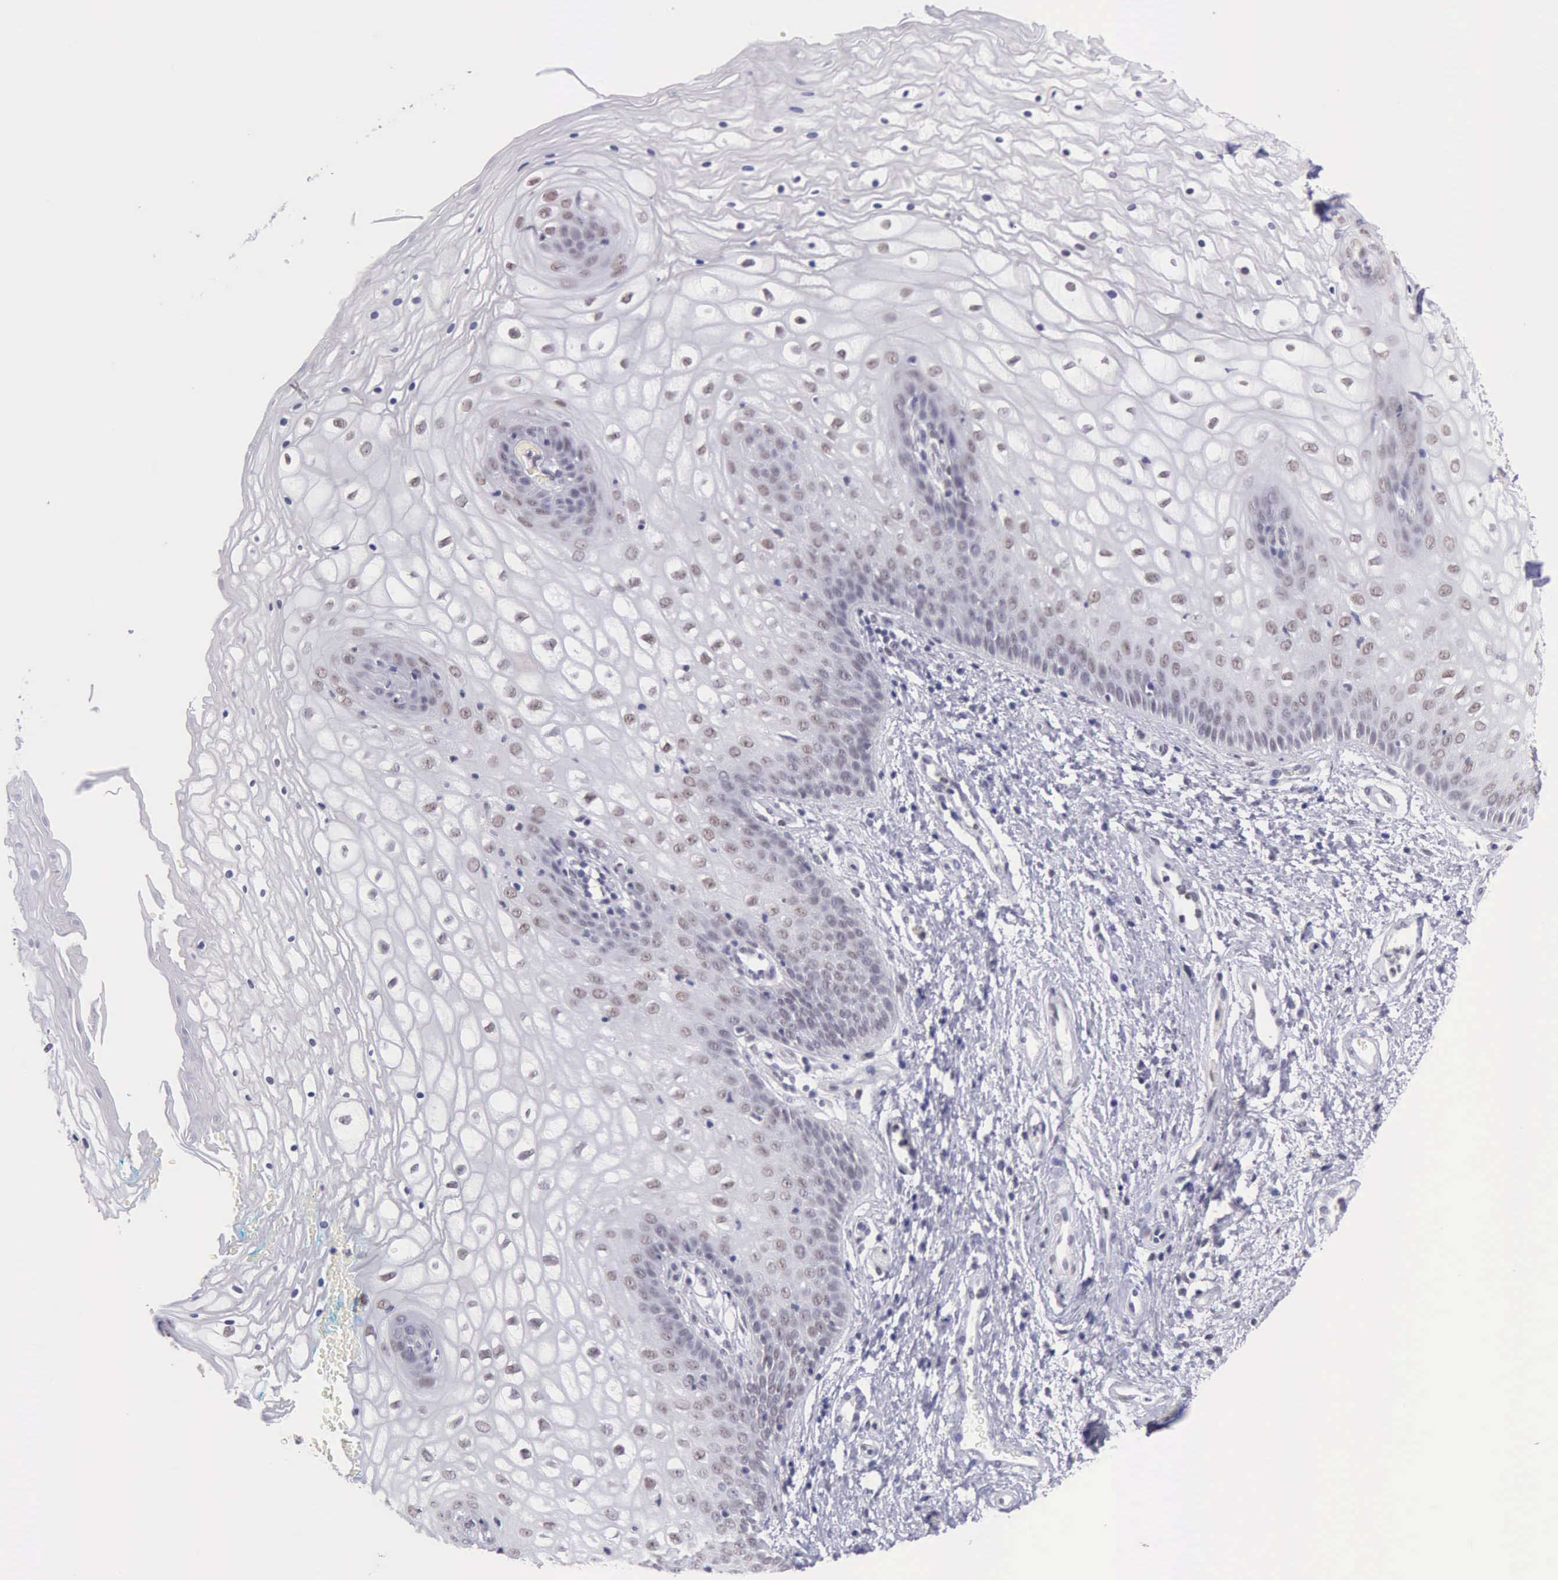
{"staining": {"intensity": "weak", "quantity": "25%-75%", "location": "nuclear"}, "tissue": "vagina", "cell_type": "Squamous epithelial cells", "image_type": "normal", "snomed": [{"axis": "morphology", "description": "Normal tissue, NOS"}, {"axis": "topography", "description": "Vagina"}], "caption": "IHC image of normal vagina: human vagina stained using IHC reveals low levels of weak protein expression localized specifically in the nuclear of squamous epithelial cells, appearing as a nuclear brown color.", "gene": "EP300", "patient": {"sex": "female", "age": 34}}